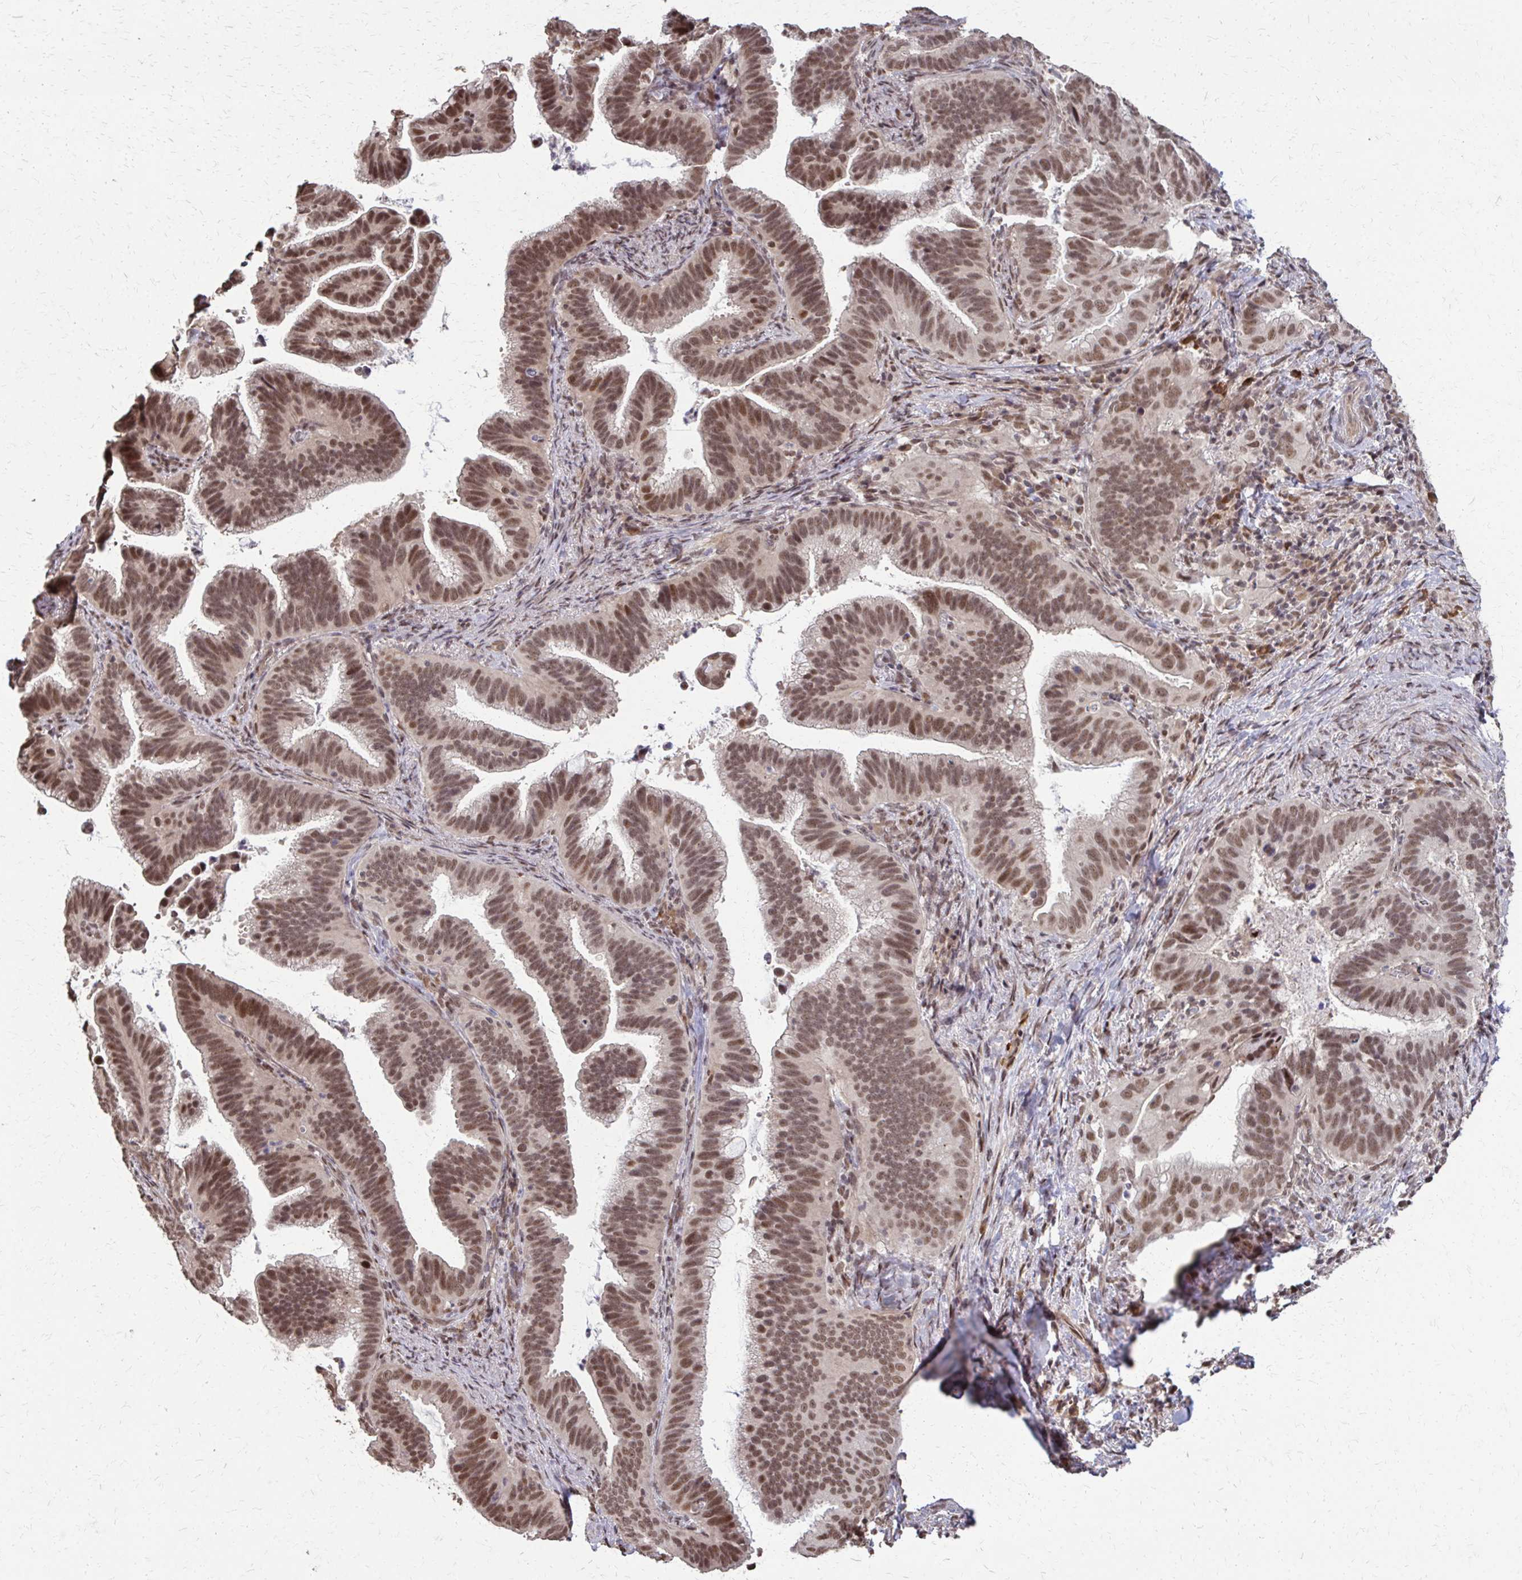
{"staining": {"intensity": "moderate", "quantity": ">75%", "location": "nuclear"}, "tissue": "cervical cancer", "cell_type": "Tumor cells", "image_type": "cancer", "snomed": [{"axis": "morphology", "description": "Adenocarcinoma, NOS"}, {"axis": "topography", "description": "Cervix"}], "caption": "Immunohistochemistry (IHC) of human adenocarcinoma (cervical) shows medium levels of moderate nuclear expression in about >75% of tumor cells.", "gene": "SS18", "patient": {"sex": "female", "age": 61}}